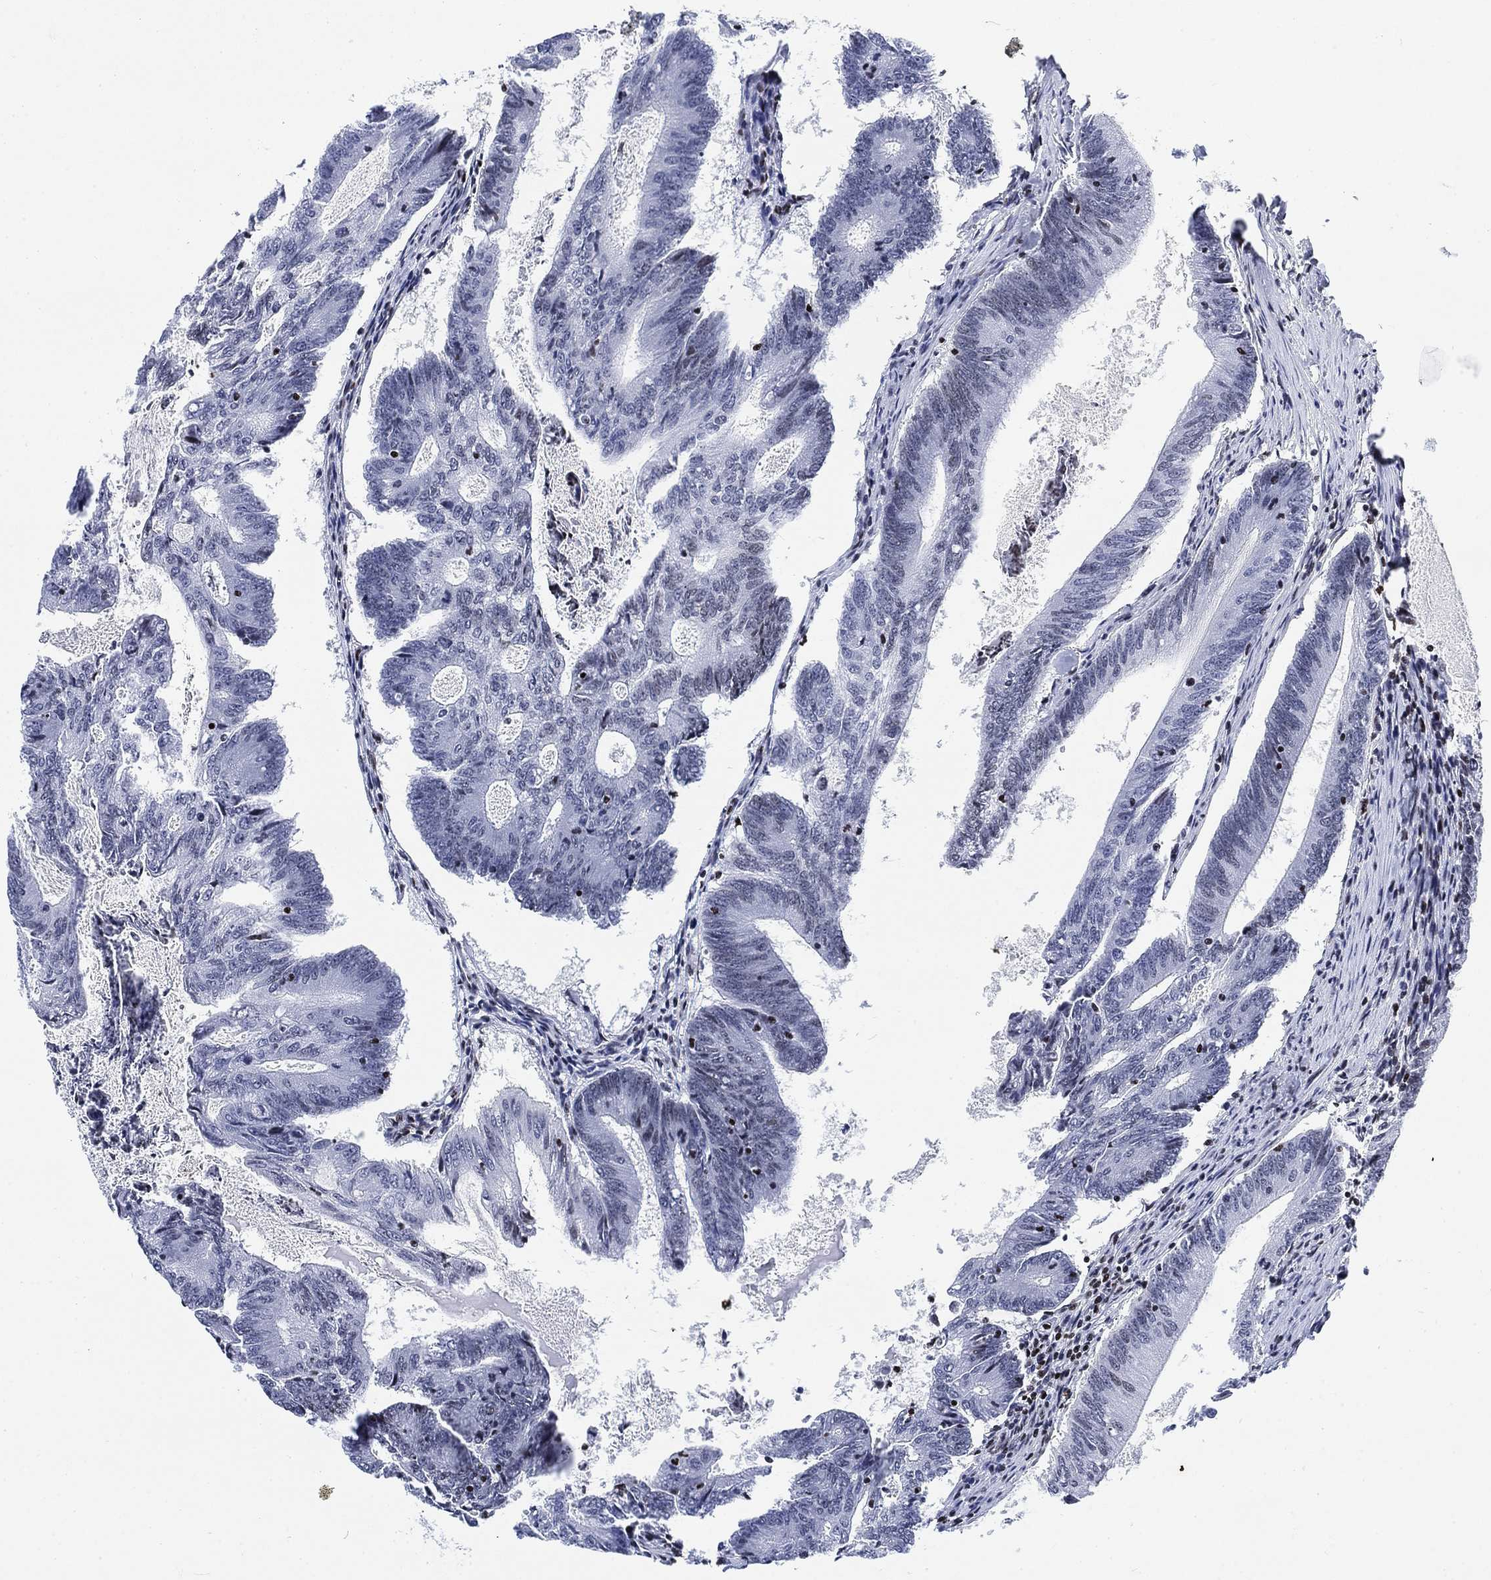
{"staining": {"intensity": "negative", "quantity": "none", "location": "none"}, "tissue": "colorectal cancer", "cell_type": "Tumor cells", "image_type": "cancer", "snomed": [{"axis": "morphology", "description": "Adenocarcinoma, NOS"}, {"axis": "topography", "description": "Colon"}], "caption": "Immunohistochemistry (IHC) of colorectal cancer (adenocarcinoma) exhibits no staining in tumor cells.", "gene": "H1-10", "patient": {"sex": "female", "age": 70}}